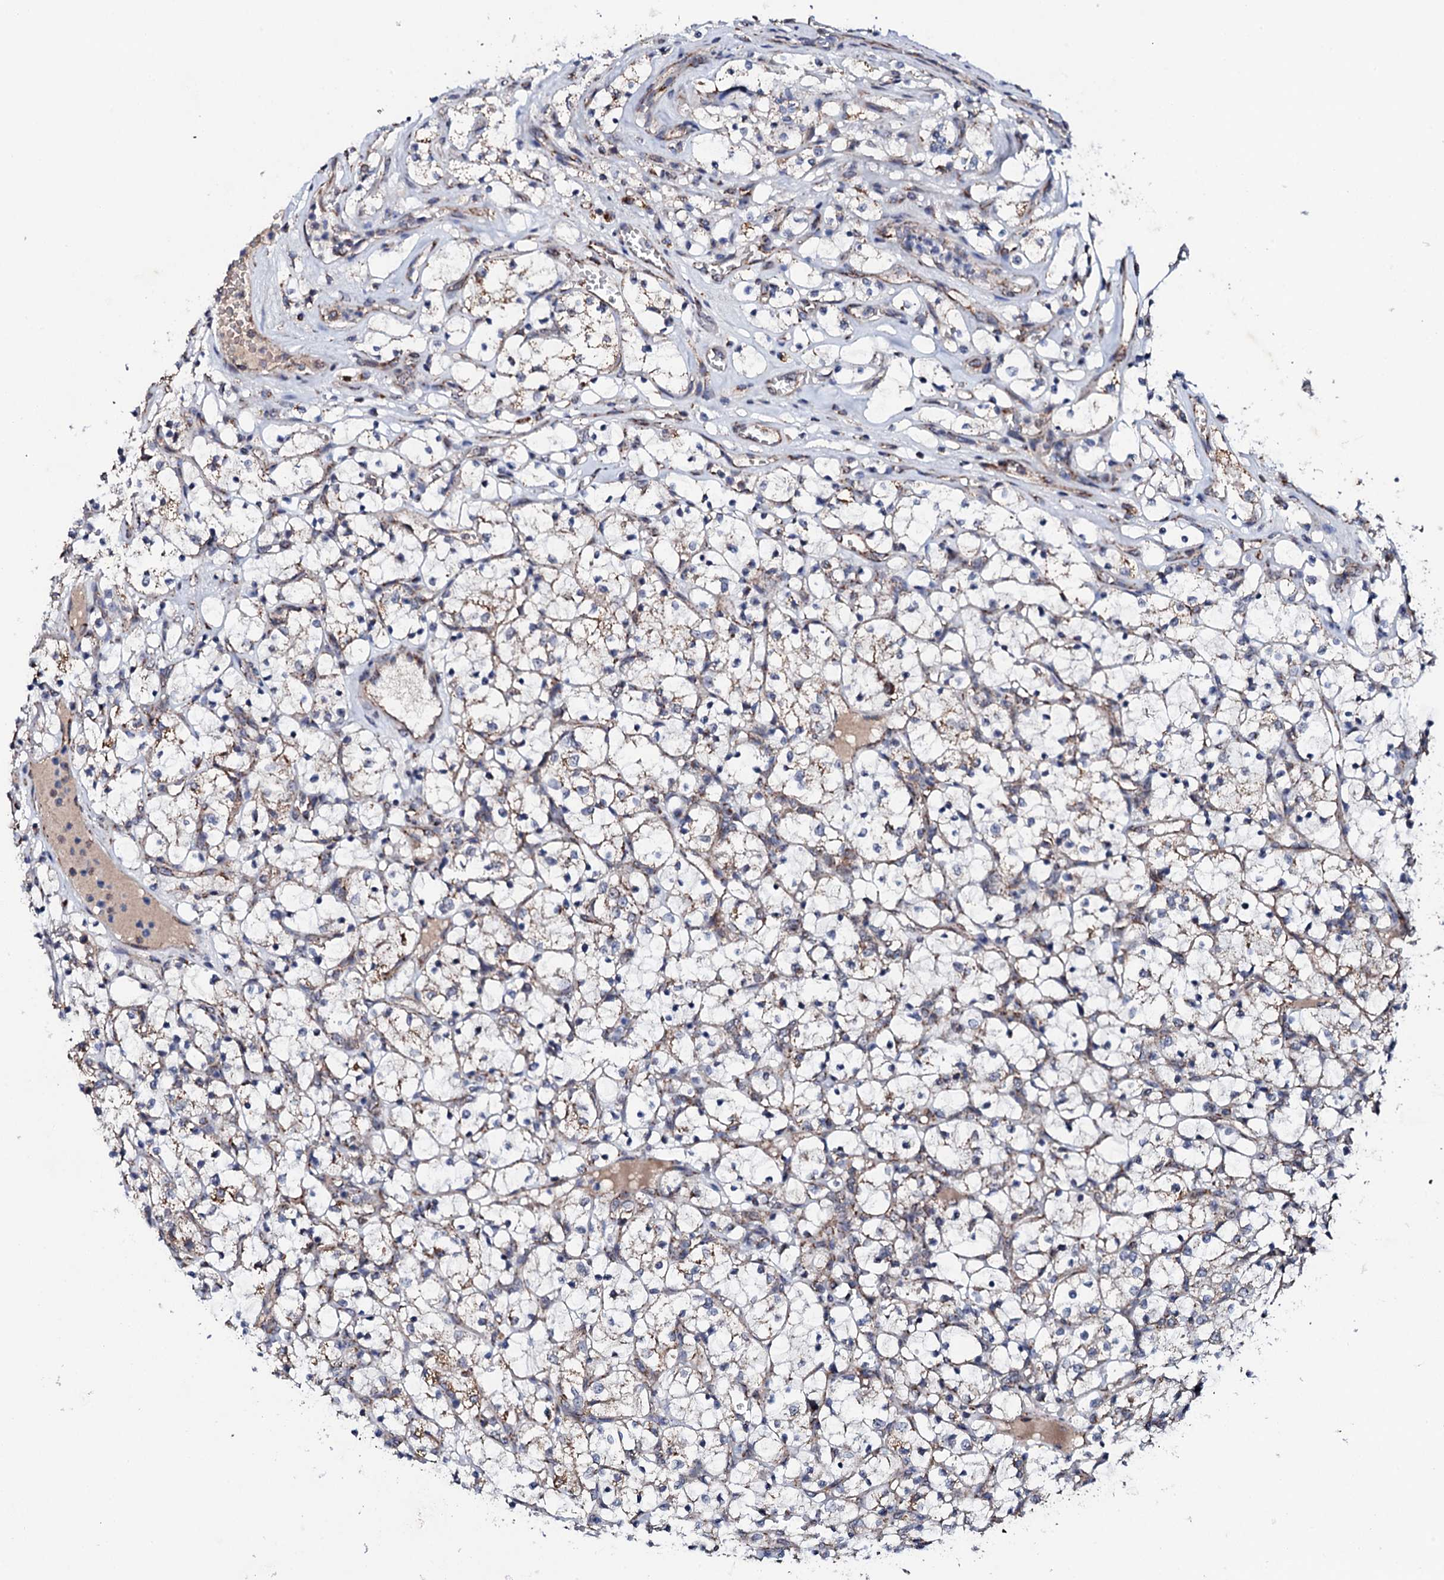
{"staining": {"intensity": "weak", "quantity": "25%-75%", "location": "cytoplasmic/membranous"}, "tissue": "renal cancer", "cell_type": "Tumor cells", "image_type": "cancer", "snomed": [{"axis": "morphology", "description": "Adenocarcinoma, NOS"}, {"axis": "topography", "description": "Kidney"}], "caption": "This is a micrograph of IHC staining of renal cancer (adenocarcinoma), which shows weak positivity in the cytoplasmic/membranous of tumor cells.", "gene": "MTIF3", "patient": {"sex": "female", "age": 69}}